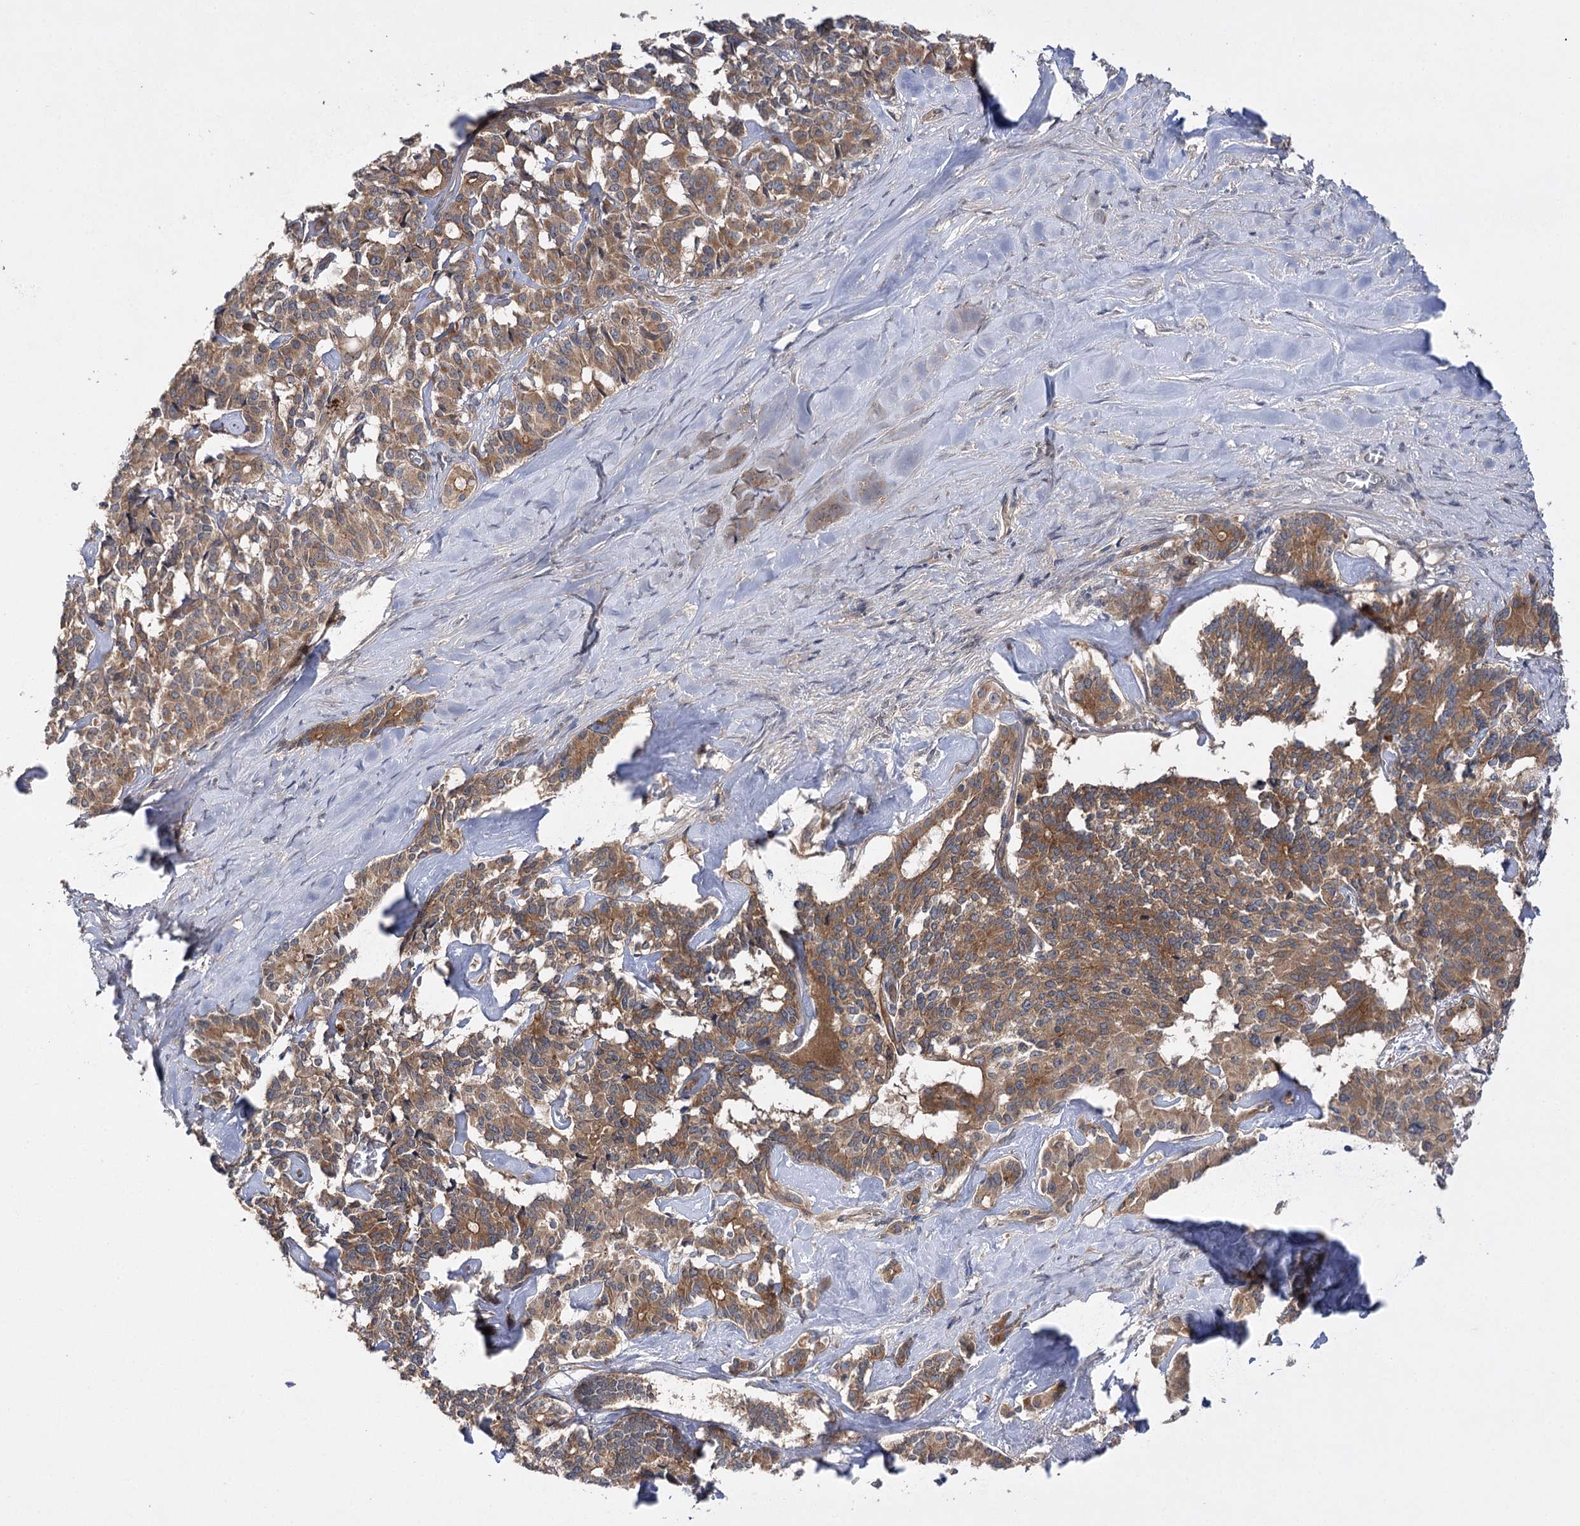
{"staining": {"intensity": "moderate", "quantity": ">75%", "location": "cytoplasmic/membranous"}, "tissue": "pancreatic cancer", "cell_type": "Tumor cells", "image_type": "cancer", "snomed": [{"axis": "morphology", "description": "Adenocarcinoma, NOS"}, {"axis": "topography", "description": "Pancreas"}], "caption": "Pancreatic adenocarcinoma was stained to show a protein in brown. There is medium levels of moderate cytoplasmic/membranous expression in approximately >75% of tumor cells.", "gene": "BCR", "patient": {"sex": "female", "age": 74}}